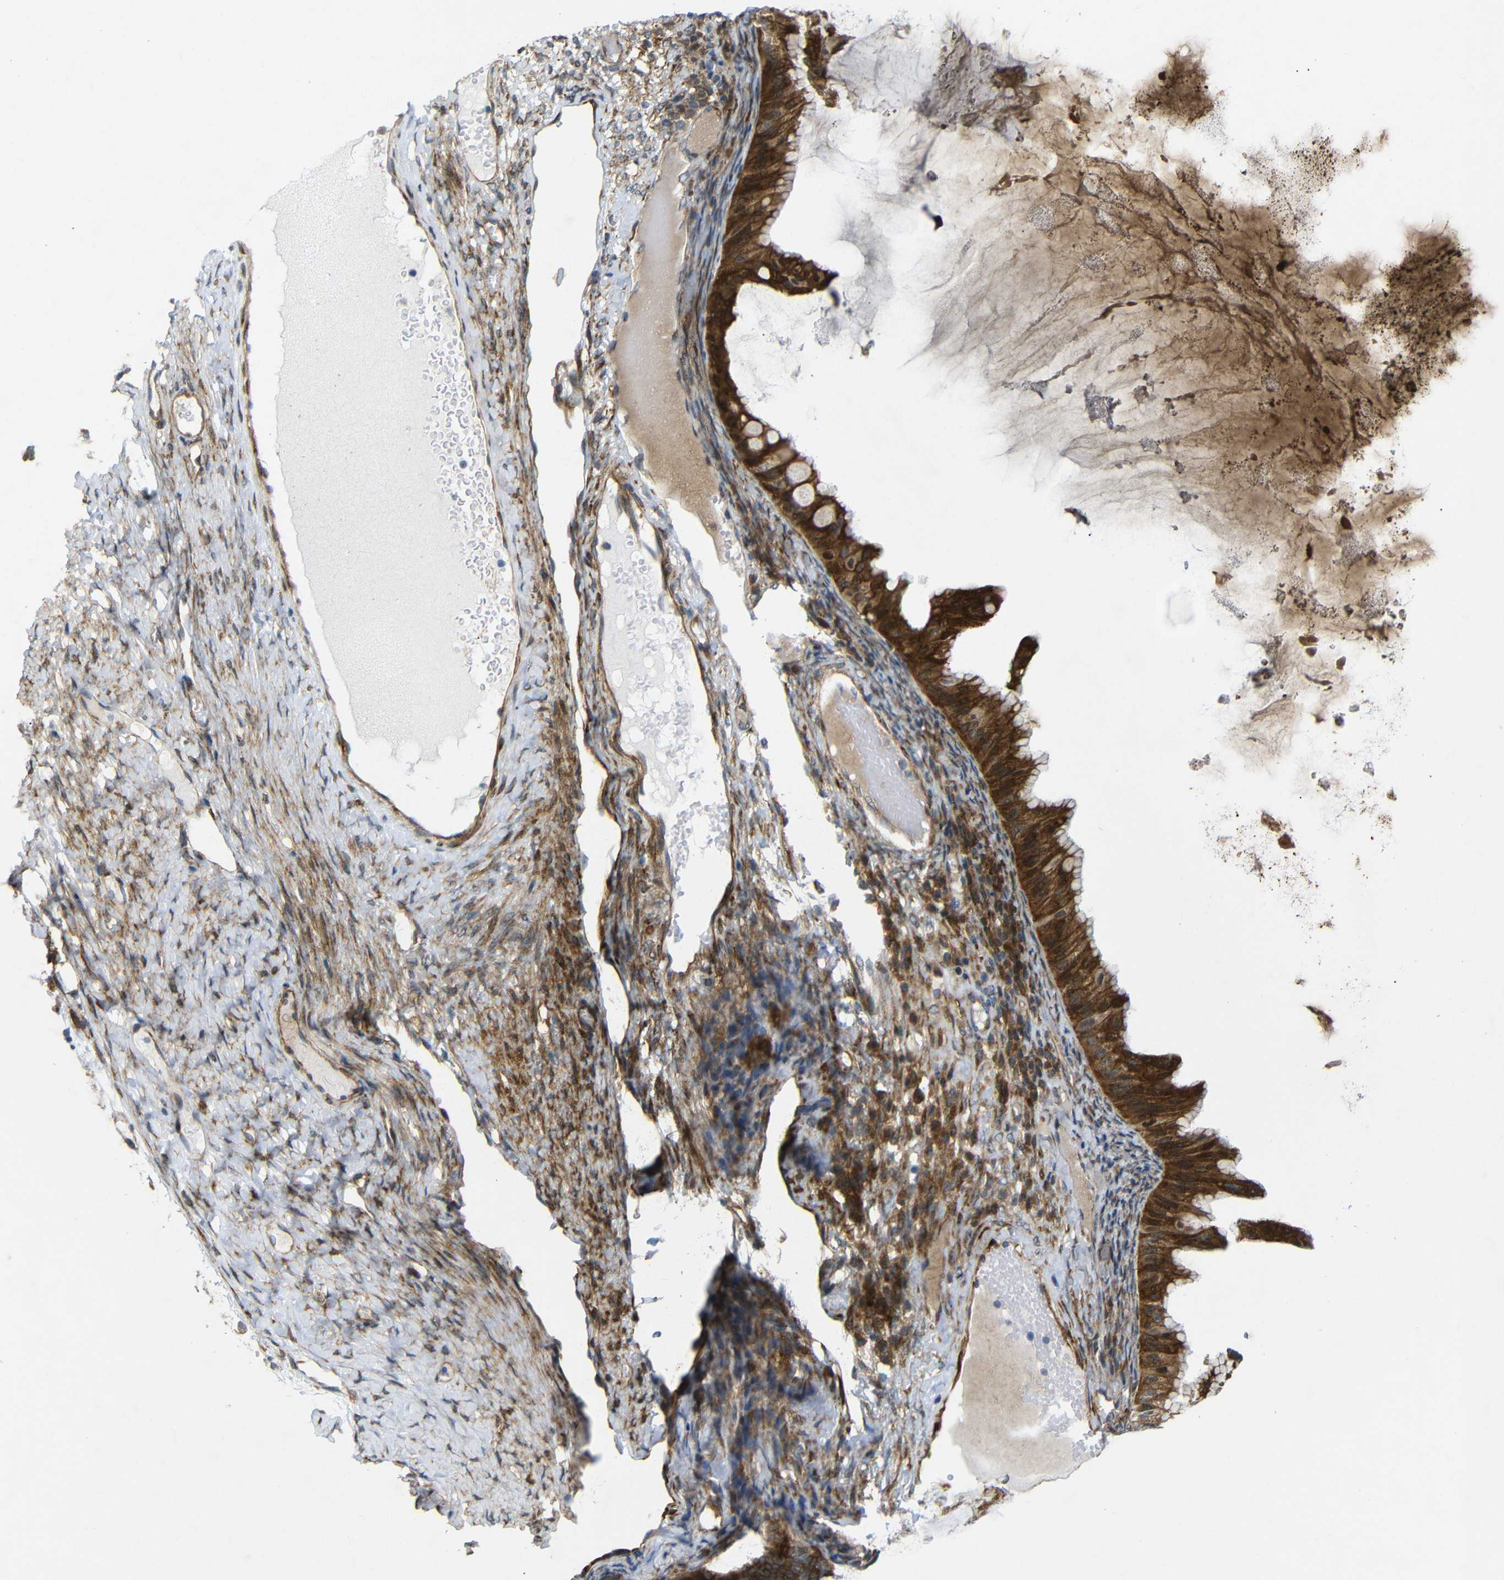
{"staining": {"intensity": "strong", "quantity": ">75%", "location": "cytoplasmic/membranous"}, "tissue": "ovarian cancer", "cell_type": "Tumor cells", "image_type": "cancer", "snomed": [{"axis": "morphology", "description": "Cystadenocarcinoma, mucinous, NOS"}, {"axis": "topography", "description": "Ovary"}], "caption": "High-power microscopy captured an immunohistochemistry (IHC) micrograph of ovarian cancer (mucinous cystadenocarcinoma), revealing strong cytoplasmic/membranous positivity in about >75% of tumor cells. (brown staining indicates protein expression, while blue staining denotes nuclei).", "gene": "P3H2", "patient": {"sex": "female", "age": 61}}